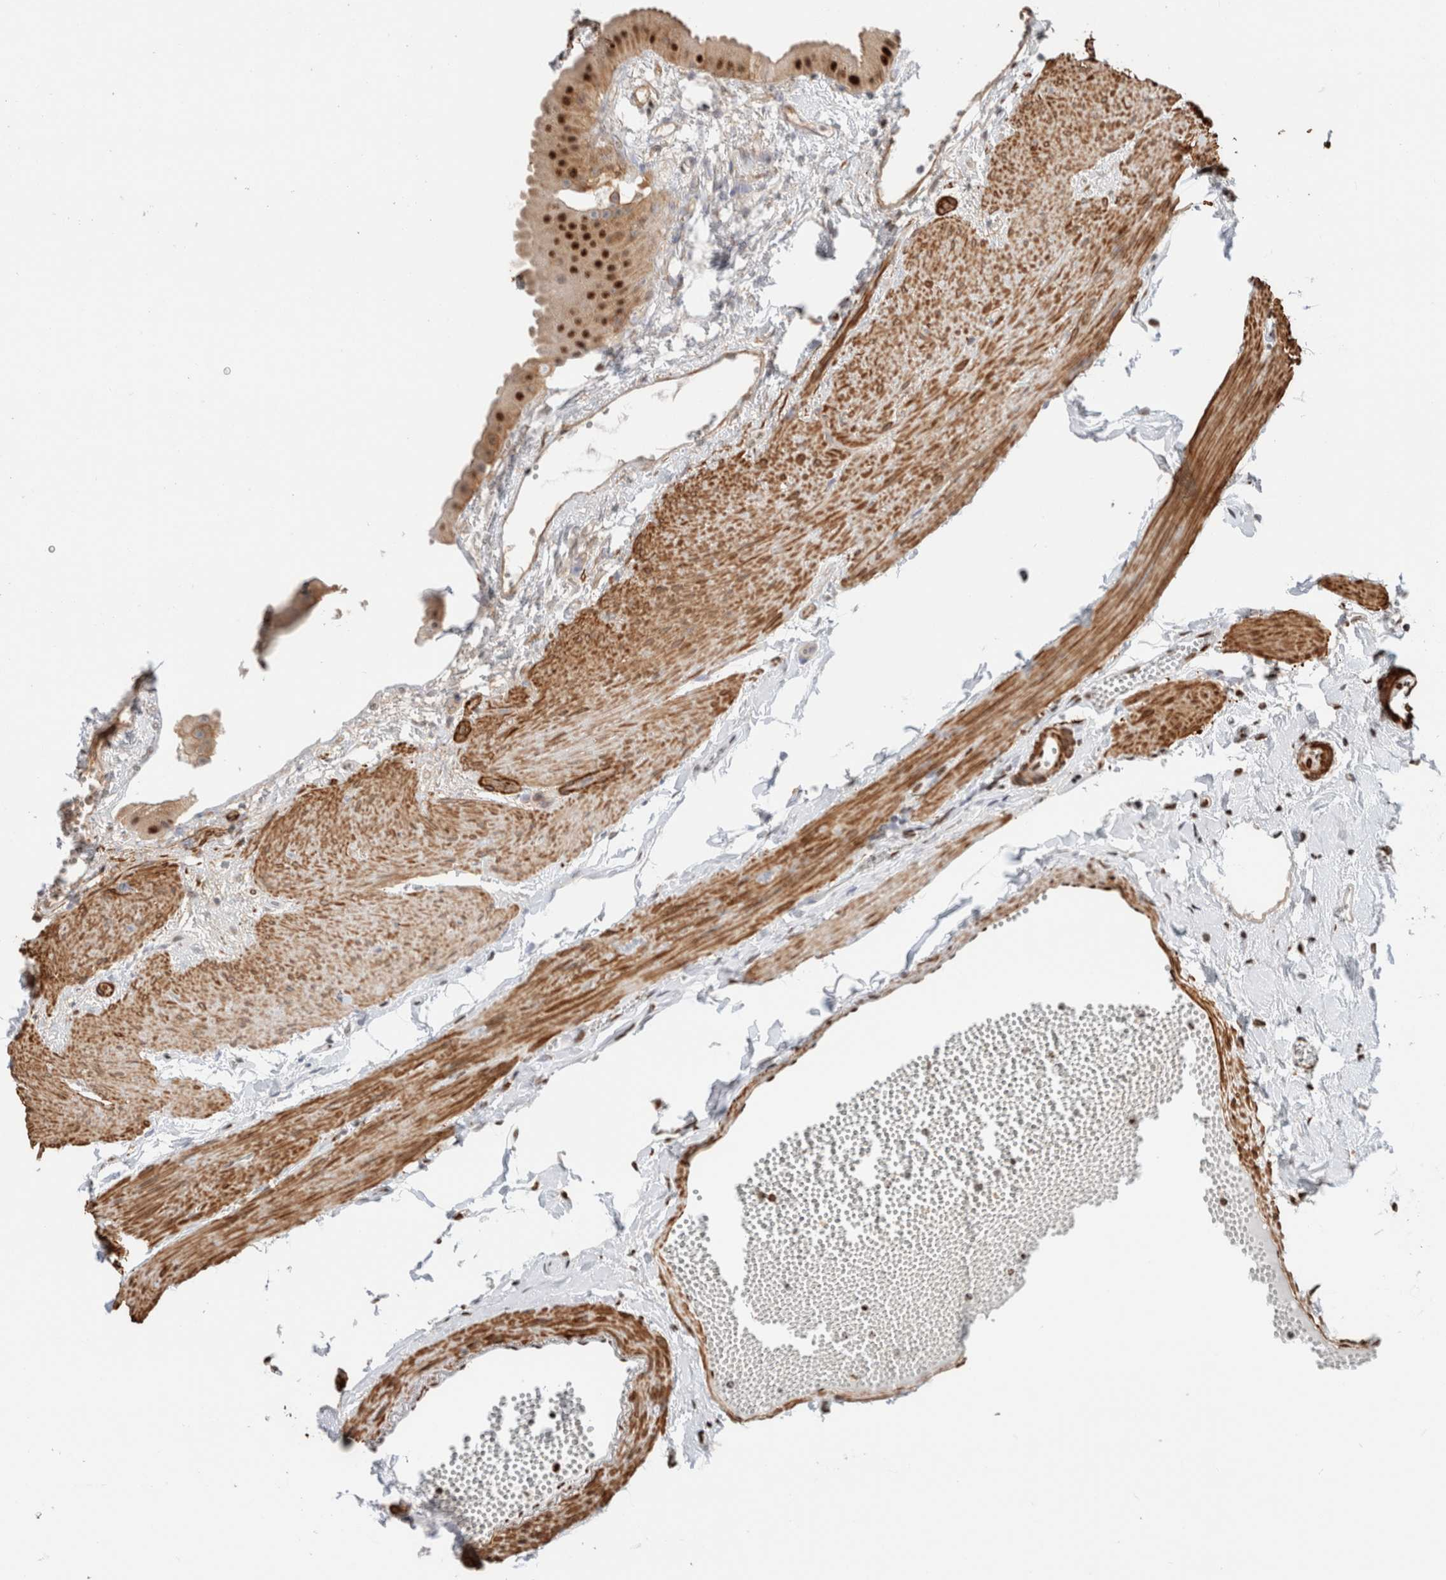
{"staining": {"intensity": "strong", "quantity": ">75%", "location": "nuclear"}, "tissue": "gallbladder", "cell_type": "Glandular cells", "image_type": "normal", "snomed": [{"axis": "morphology", "description": "Normal tissue, NOS"}, {"axis": "topography", "description": "Gallbladder"}], "caption": "High-magnification brightfield microscopy of normal gallbladder stained with DAB (3,3'-diaminobenzidine) (brown) and counterstained with hematoxylin (blue). glandular cells exhibit strong nuclear expression is seen in approximately>75% of cells. (Stains: DAB (3,3'-diaminobenzidine) in brown, nuclei in blue, Microscopy: brightfield microscopy at high magnification).", "gene": "ID3", "patient": {"sex": "female", "age": 64}}